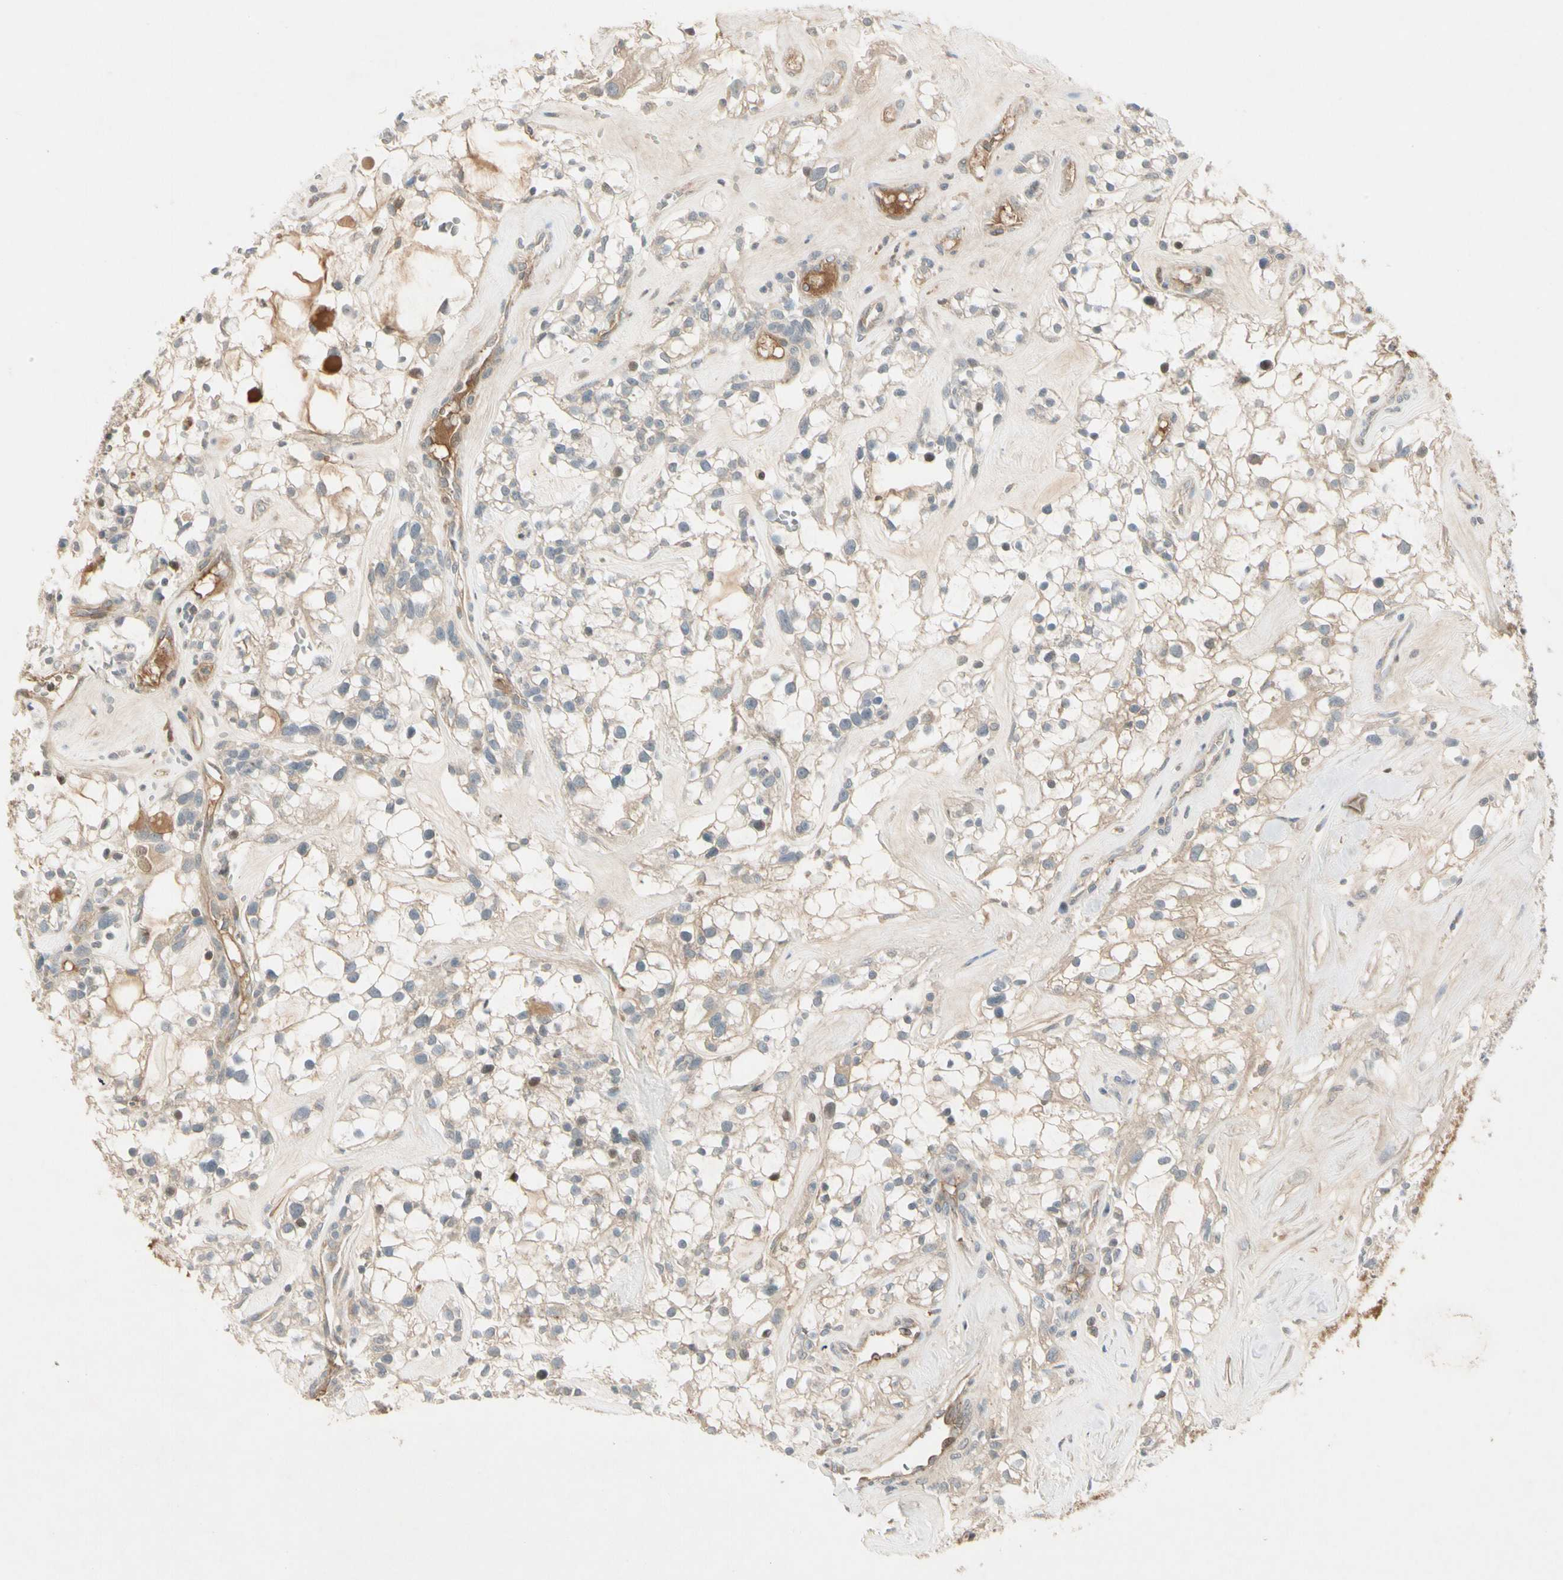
{"staining": {"intensity": "weak", "quantity": ">75%", "location": "cytoplasmic/membranous"}, "tissue": "renal cancer", "cell_type": "Tumor cells", "image_type": "cancer", "snomed": [{"axis": "morphology", "description": "Adenocarcinoma, NOS"}, {"axis": "topography", "description": "Kidney"}], "caption": "DAB immunohistochemical staining of renal cancer exhibits weak cytoplasmic/membranous protein positivity in approximately >75% of tumor cells.", "gene": "ICAM5", "patient": {"sex": "female", "age": 60}}